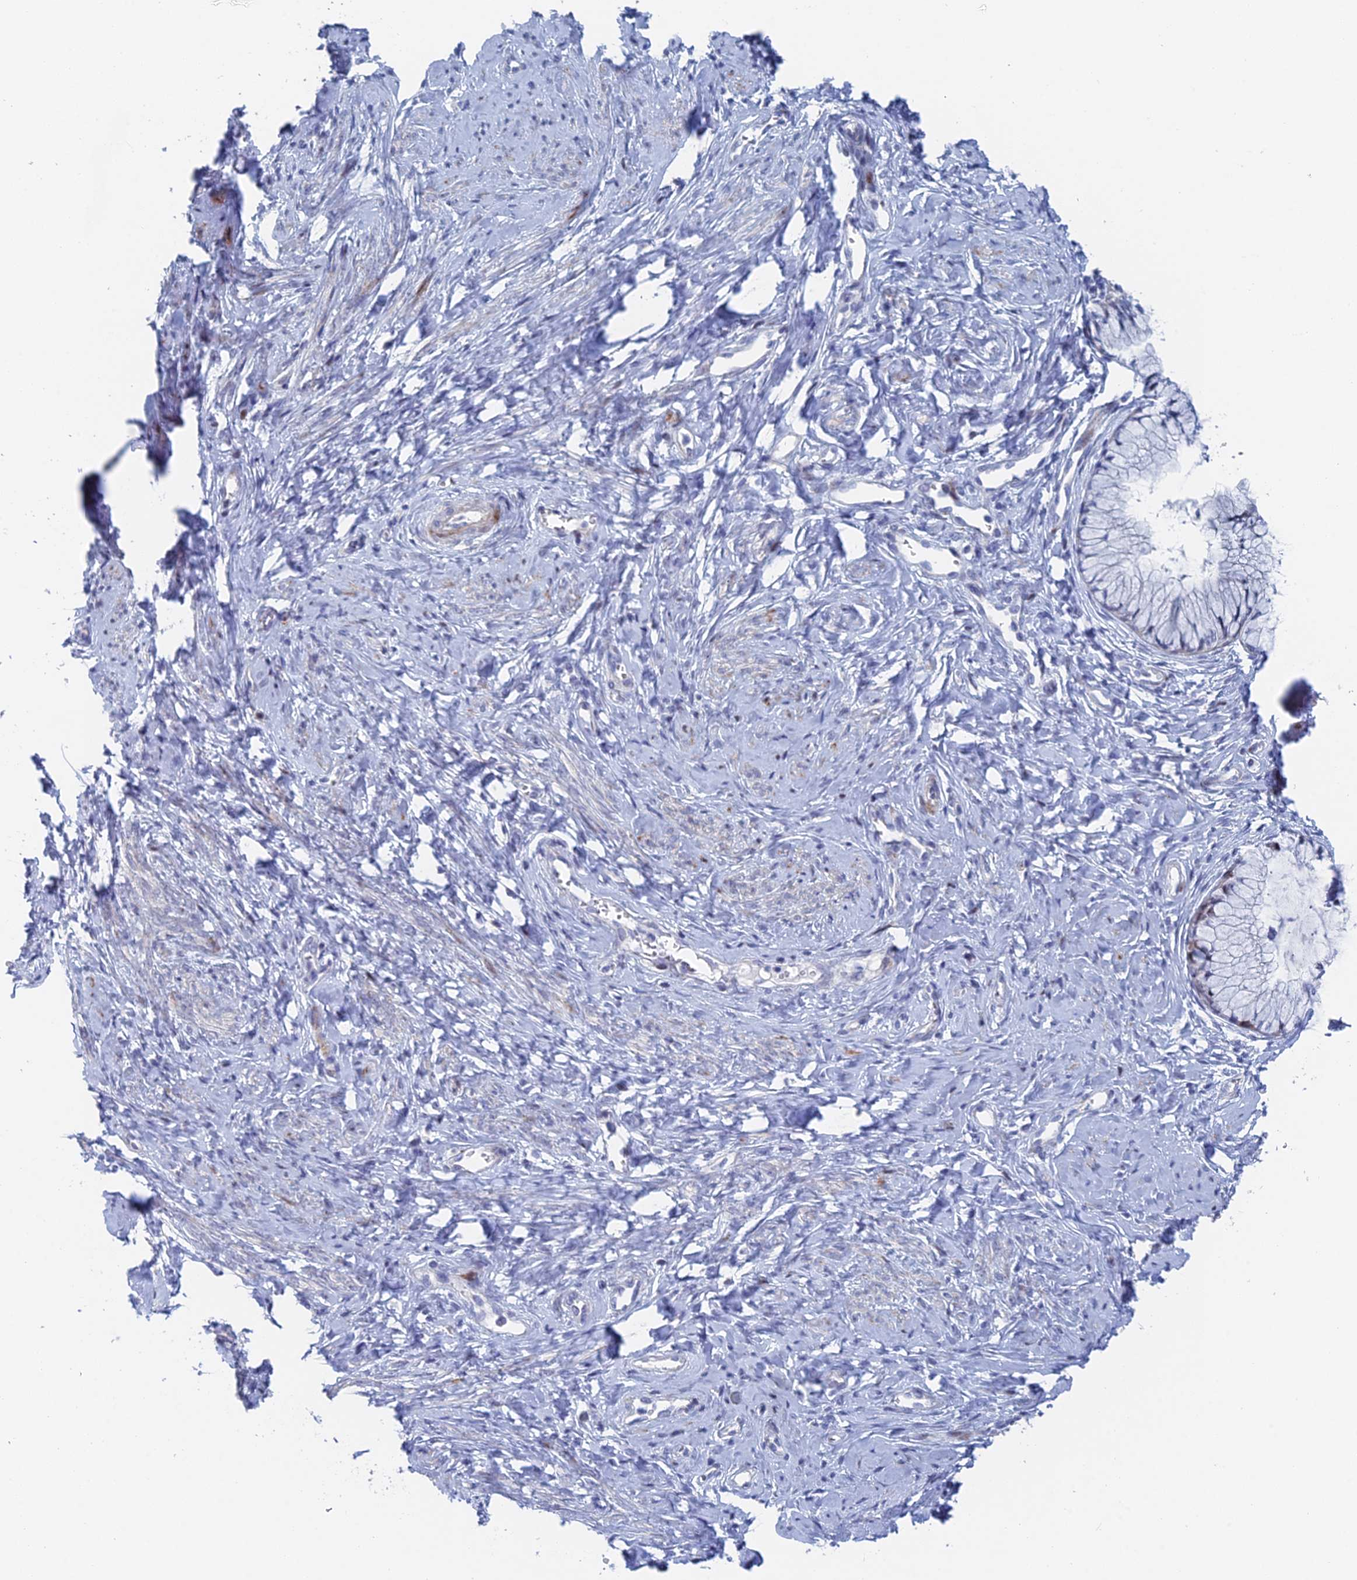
{"staining": {"intensity": "negative", "quantity": "none", "location": "none"}, "tissue": "cervix", "cell_type": "Glandular cells", "image_type": "normal", "snomed": [{"axis": "morphology", "description": "Normal tissue, NOS"}, {"axis": "topography", "description": "Cervix"}], "caption": "Photomicrograph shows no protein staining in glandular cells of normal cervix. (Brightfield microscopy of DAB (3,3'-diaminobenzidine) immunohistochemistry at high magnification).", "gene": "DRGX", "patient": {"sex": "female", "age": 42}}